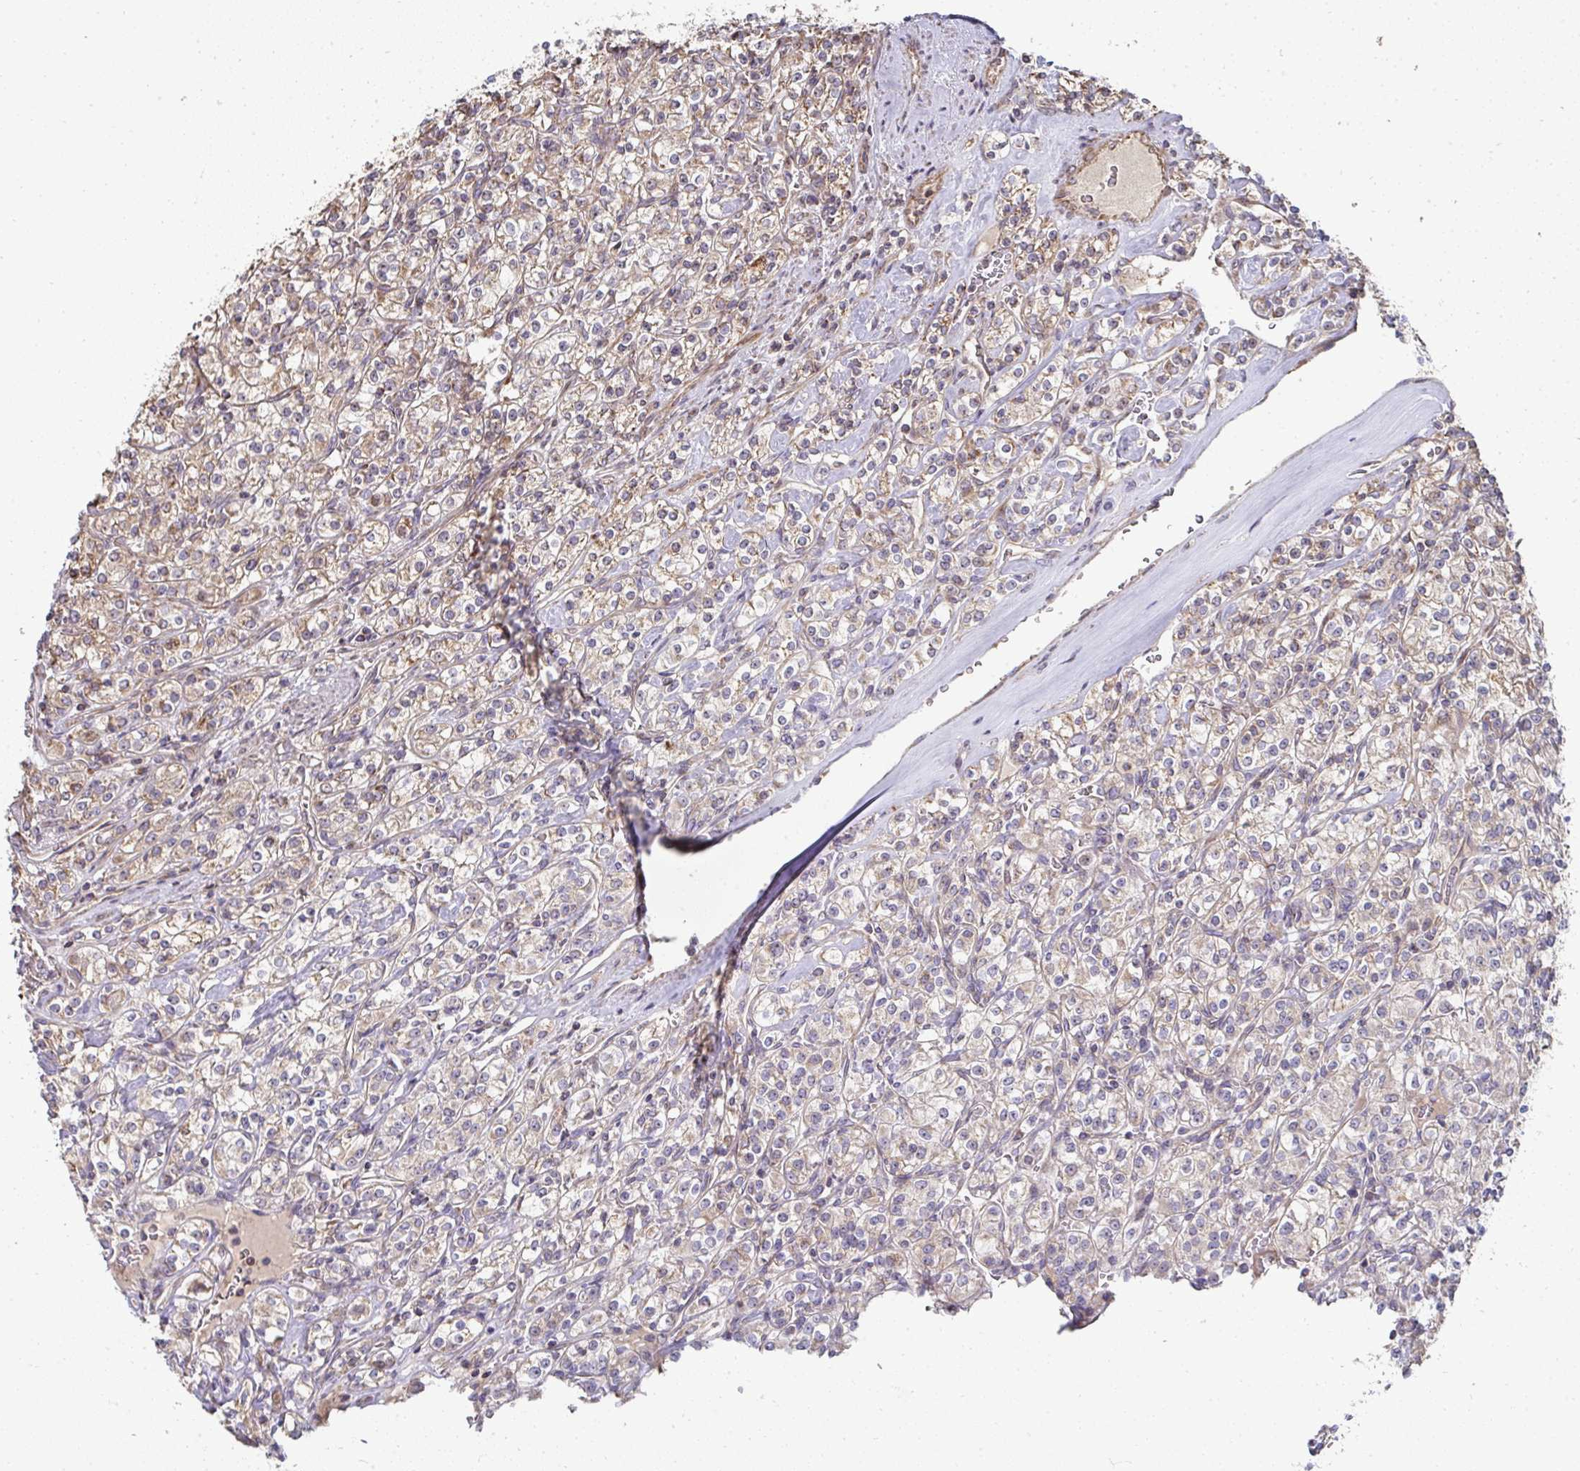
{"staining": {"intensity": "weak", "quantity": "25%-75%", "location": "cytoplasmic/membranous"}, "tissue": "renal cancer", "cell_type": "Tumor cells", "image_type": "cancer", "snomed": [{"axis": "morphology", "description": "Adenocarcinoma, NOS"}, {"axis": "topography", "description": "Kidney"}], "caption": "This is a histology image of immunohistochemistry staining of renal cancer, which shows weak staining in the cytoplasmic/membranous of tumor cells.", "gene": "AGTPBP1", "patient": {"sex": "male", "age": 77}}